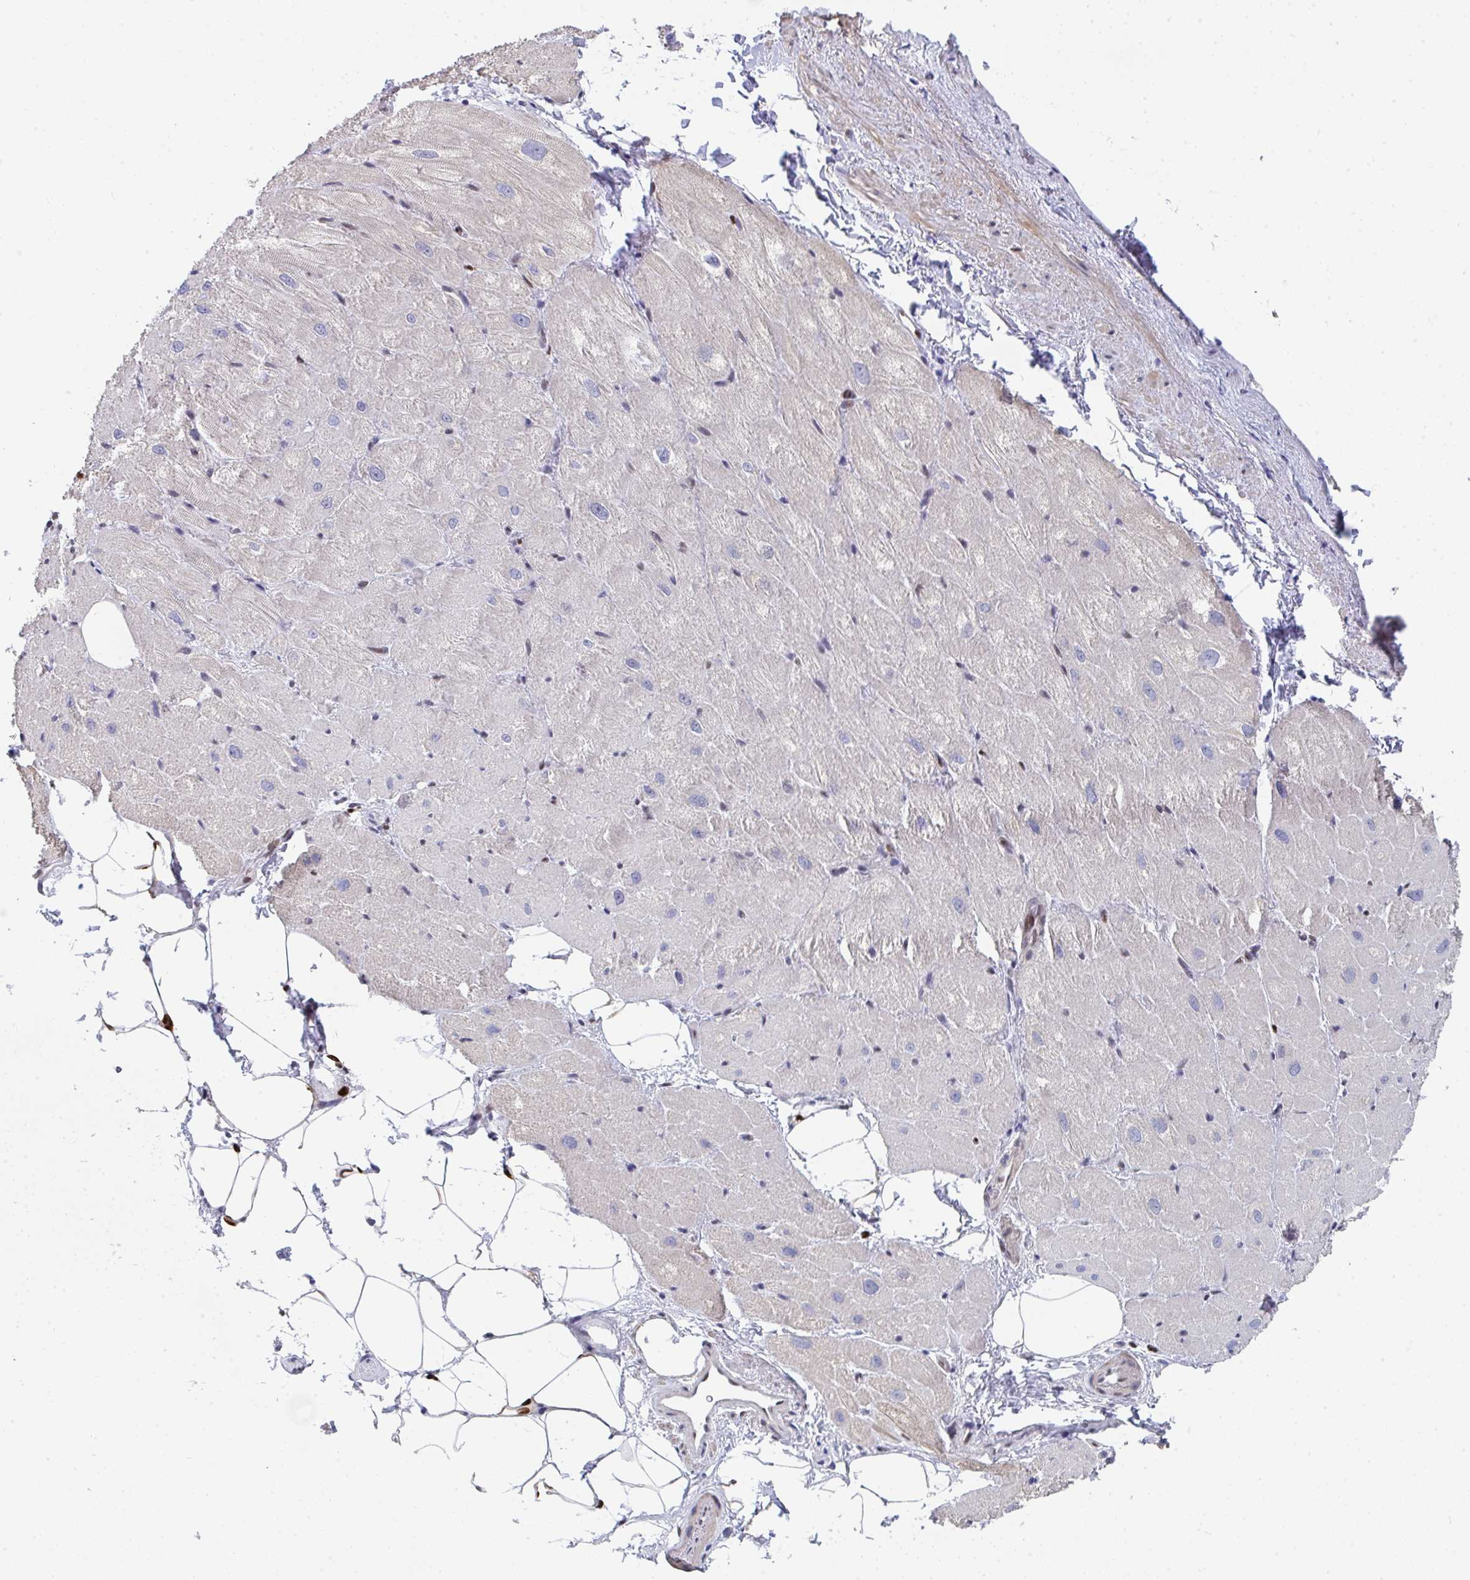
{"staining": {"intensity": "negative", "quantity": "none", "location": "none"}, "tissue": "heart muscle", "cell_type": "Cardiomyocytes", "image_type": "normal", "snomed": [{"axis": "morphology", "description": "Normal tissue, NOS"}, {"axis": "topography", "description": "Heart"}], "caption": "Immunohistochemistry (IHC) of normal heart muscle demonstrates no expression in cardiomyocytes. (Immunohistochemistry (IHC), brightfield microscopy, high magnification).", "gene": "JDP2", "patient": {"sex": "male", "age": 62}}